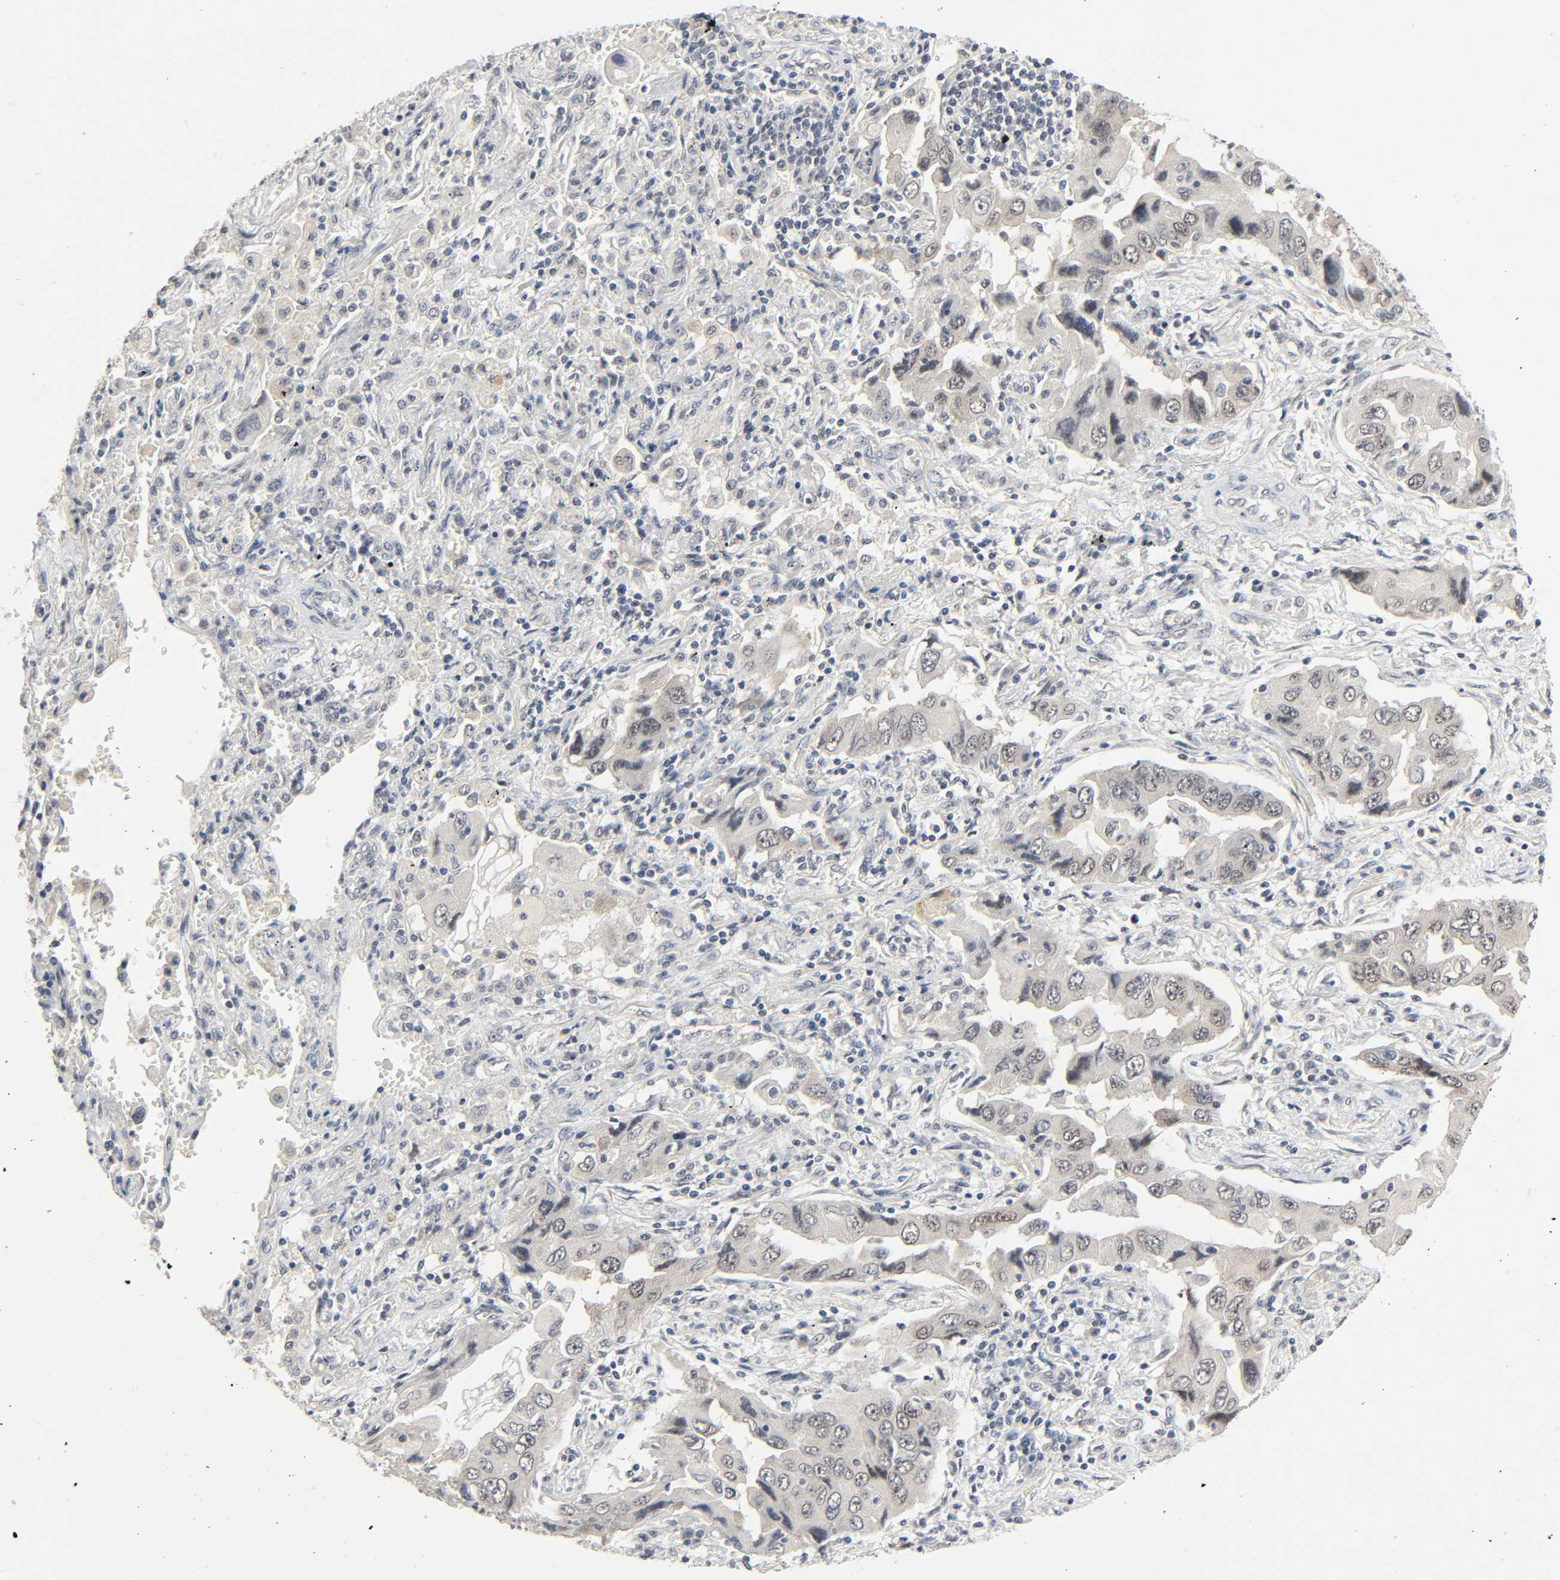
{"staining": {"intensity": "weak", "quantity": "<25%", "location": "nuclear"}, "tissue": "lung cancer", "cell_type": "Tumor cells", "image_type": "cancer", "snomed": [{"axis": "morphology", "description": "Adenocarcinoma, NOS"}, {"axis": "topography", "description": "Lung"}], "caption": "Lung adenocarcinoma stained for a protein using immunohistochemistry (IHC) shows no staining tumor cells.", "gene": "MAPKAPK5", "patient": {"sex": "female", "age": 65}}